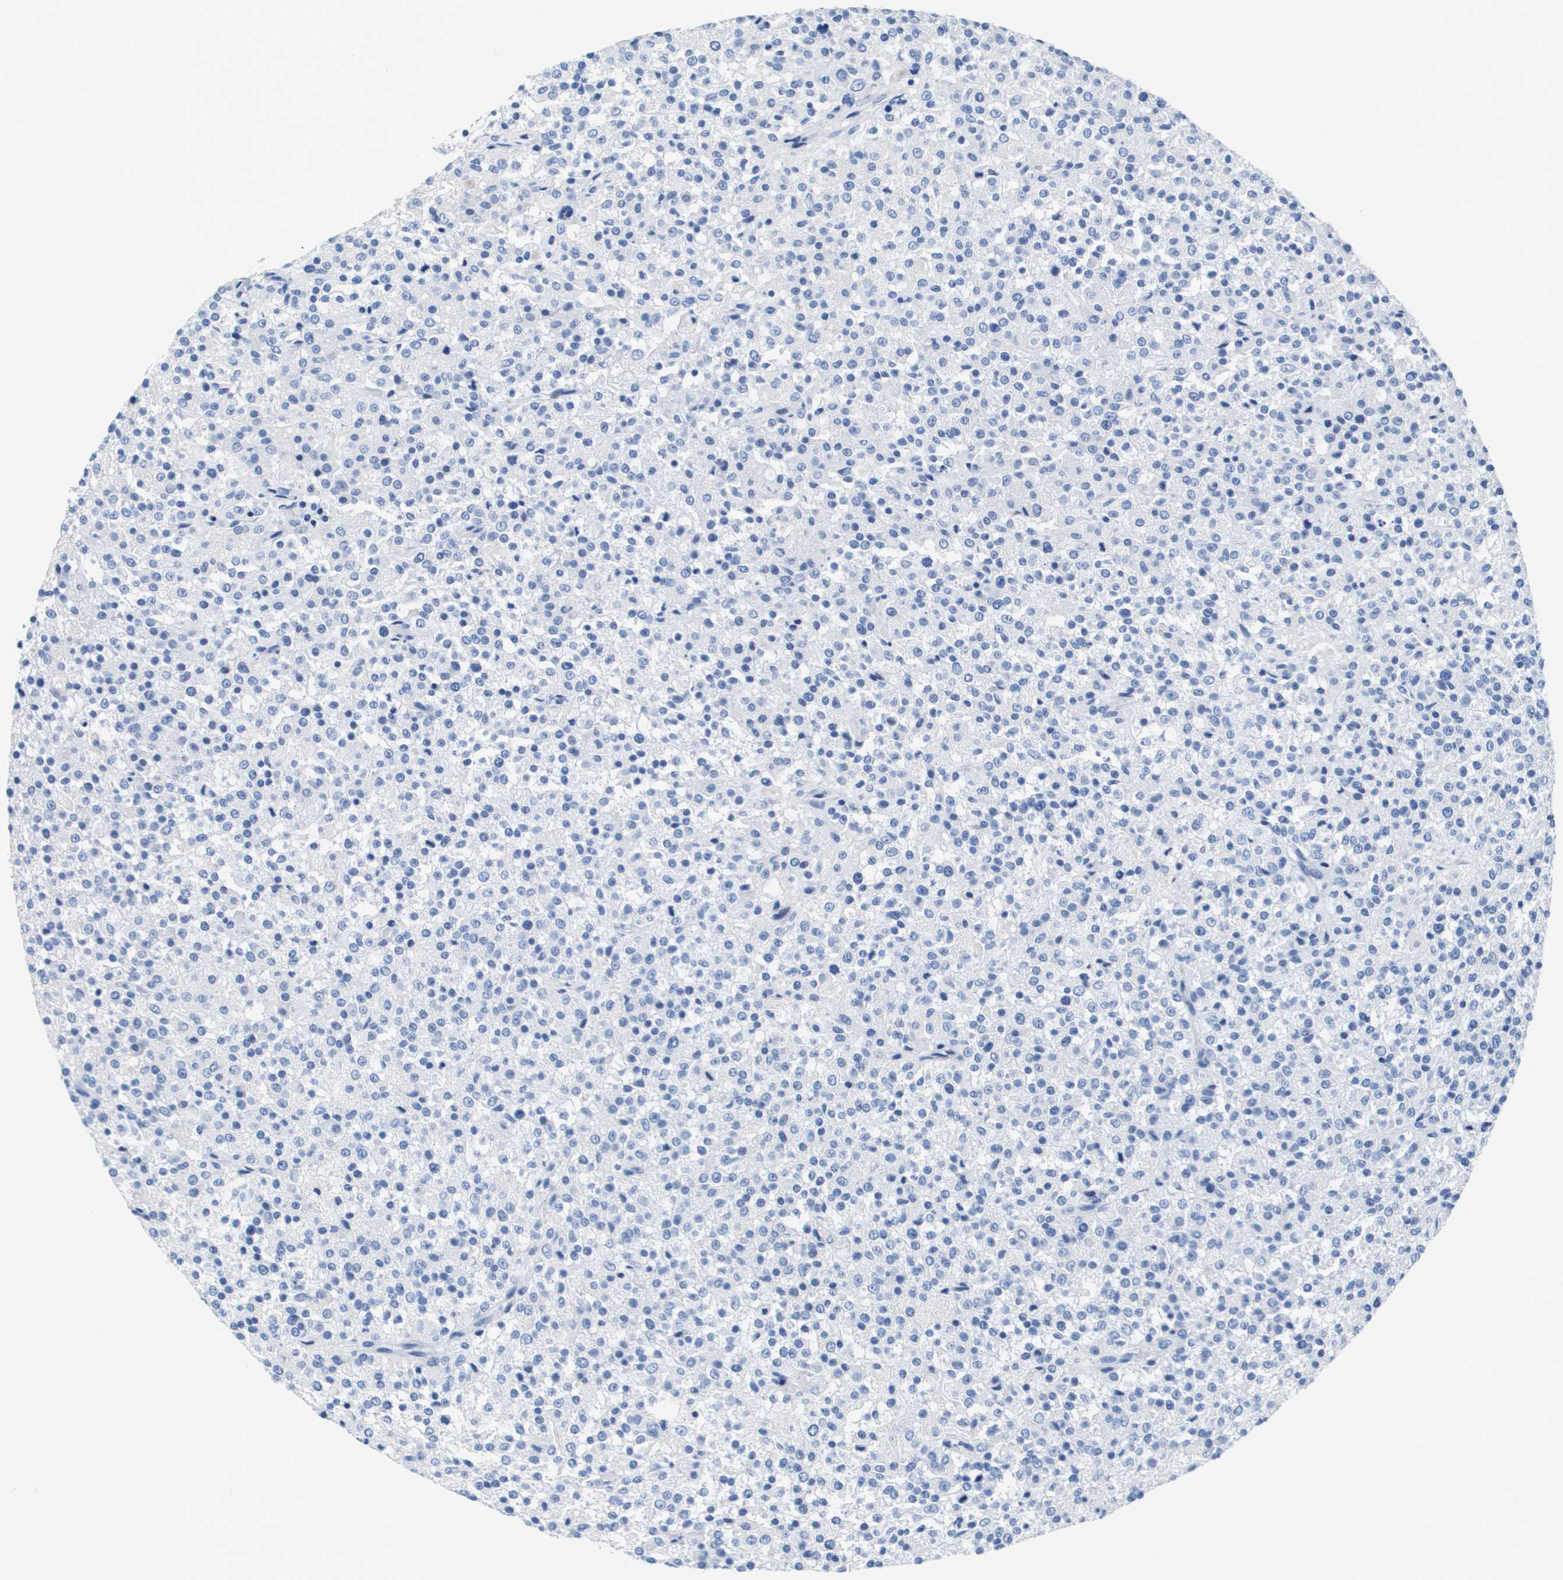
{"staining": {"intensity": "negative", "quantity": "none", "location": "none"}, "tissue": "testis cancer", "cell_type": "Tumor cells", "image_type": "cancer", "snomed": [{"axis": "morphology", "description": "Seminoma, NOS"}, {"axis": "topography", "description": "Testis"}], "caption": "Immunohistochemical staining of human seminoma (testis) shows no significant staining in tumor cells. (DAB (3,3'-diaminobenzidine) immunohistochemistry with hematoxylin counter stain).", "gene": "APOA1", "patient": {"sex": "male", "age": 59}}